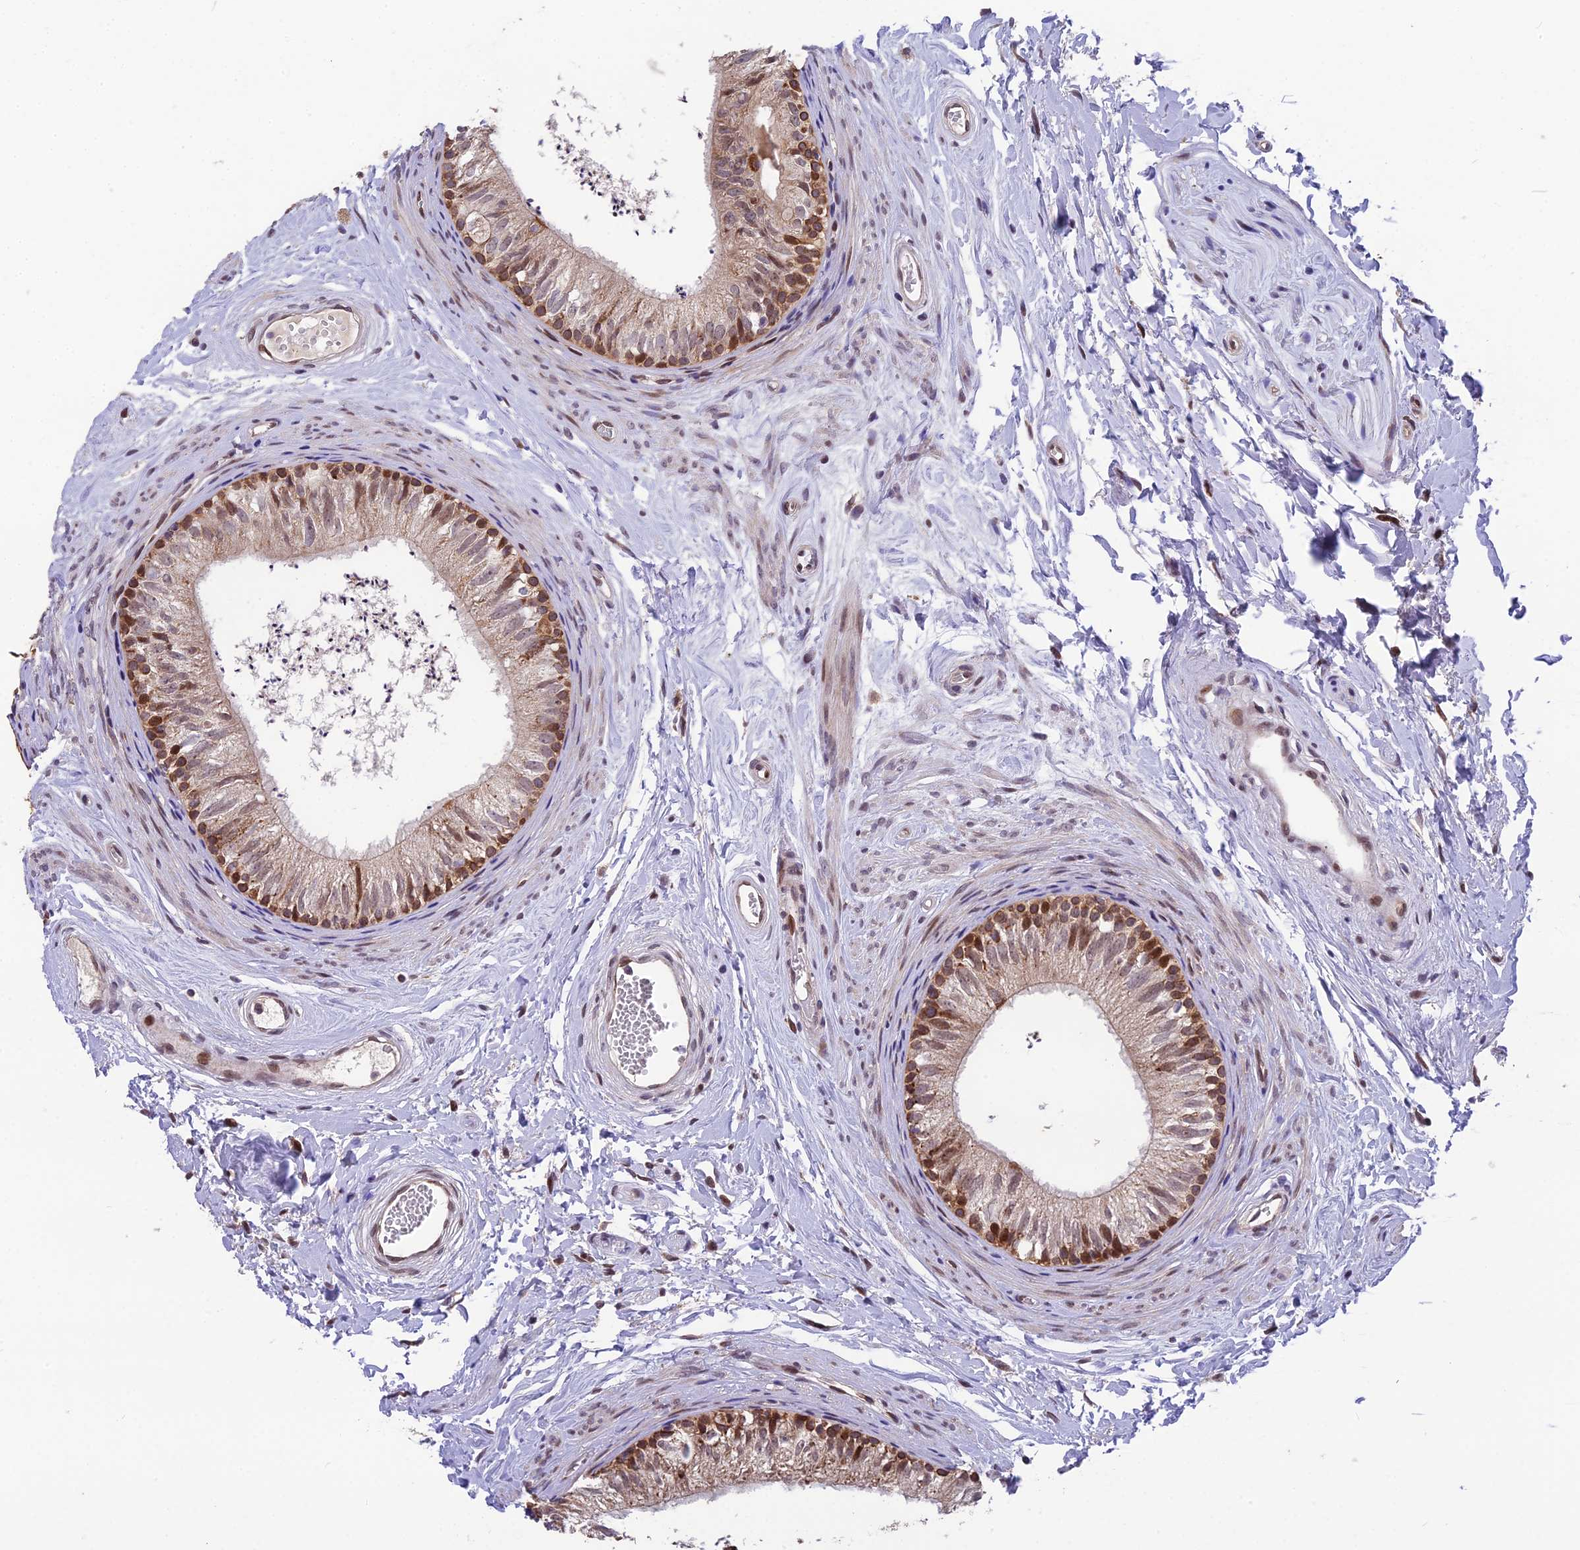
{"staining": {"intensity": "strong", "quantity": "25%-75%", "location": "cytoplasmic/membranous"}, "tissue": "epididymis", "cell_type": "Glandular cells", "image_type": "normal", "snomed": [{"axis": "morphology", "description": "Normal tissue, NOS"}, {"axis": "topography", "description": "Epididymis"}], "caption": "Brown immunohistochemical staining in benign human epididymis demonstrates strong cytoplasmic/membranous positivity in about 25%-75% of glandular cells. (DAB (3,3'-diaminobenzidine) IHC with brightfield microscopy, high magnification).", "gene": "CYP2R1", "patient": {"sex": "male", "age": 56}}